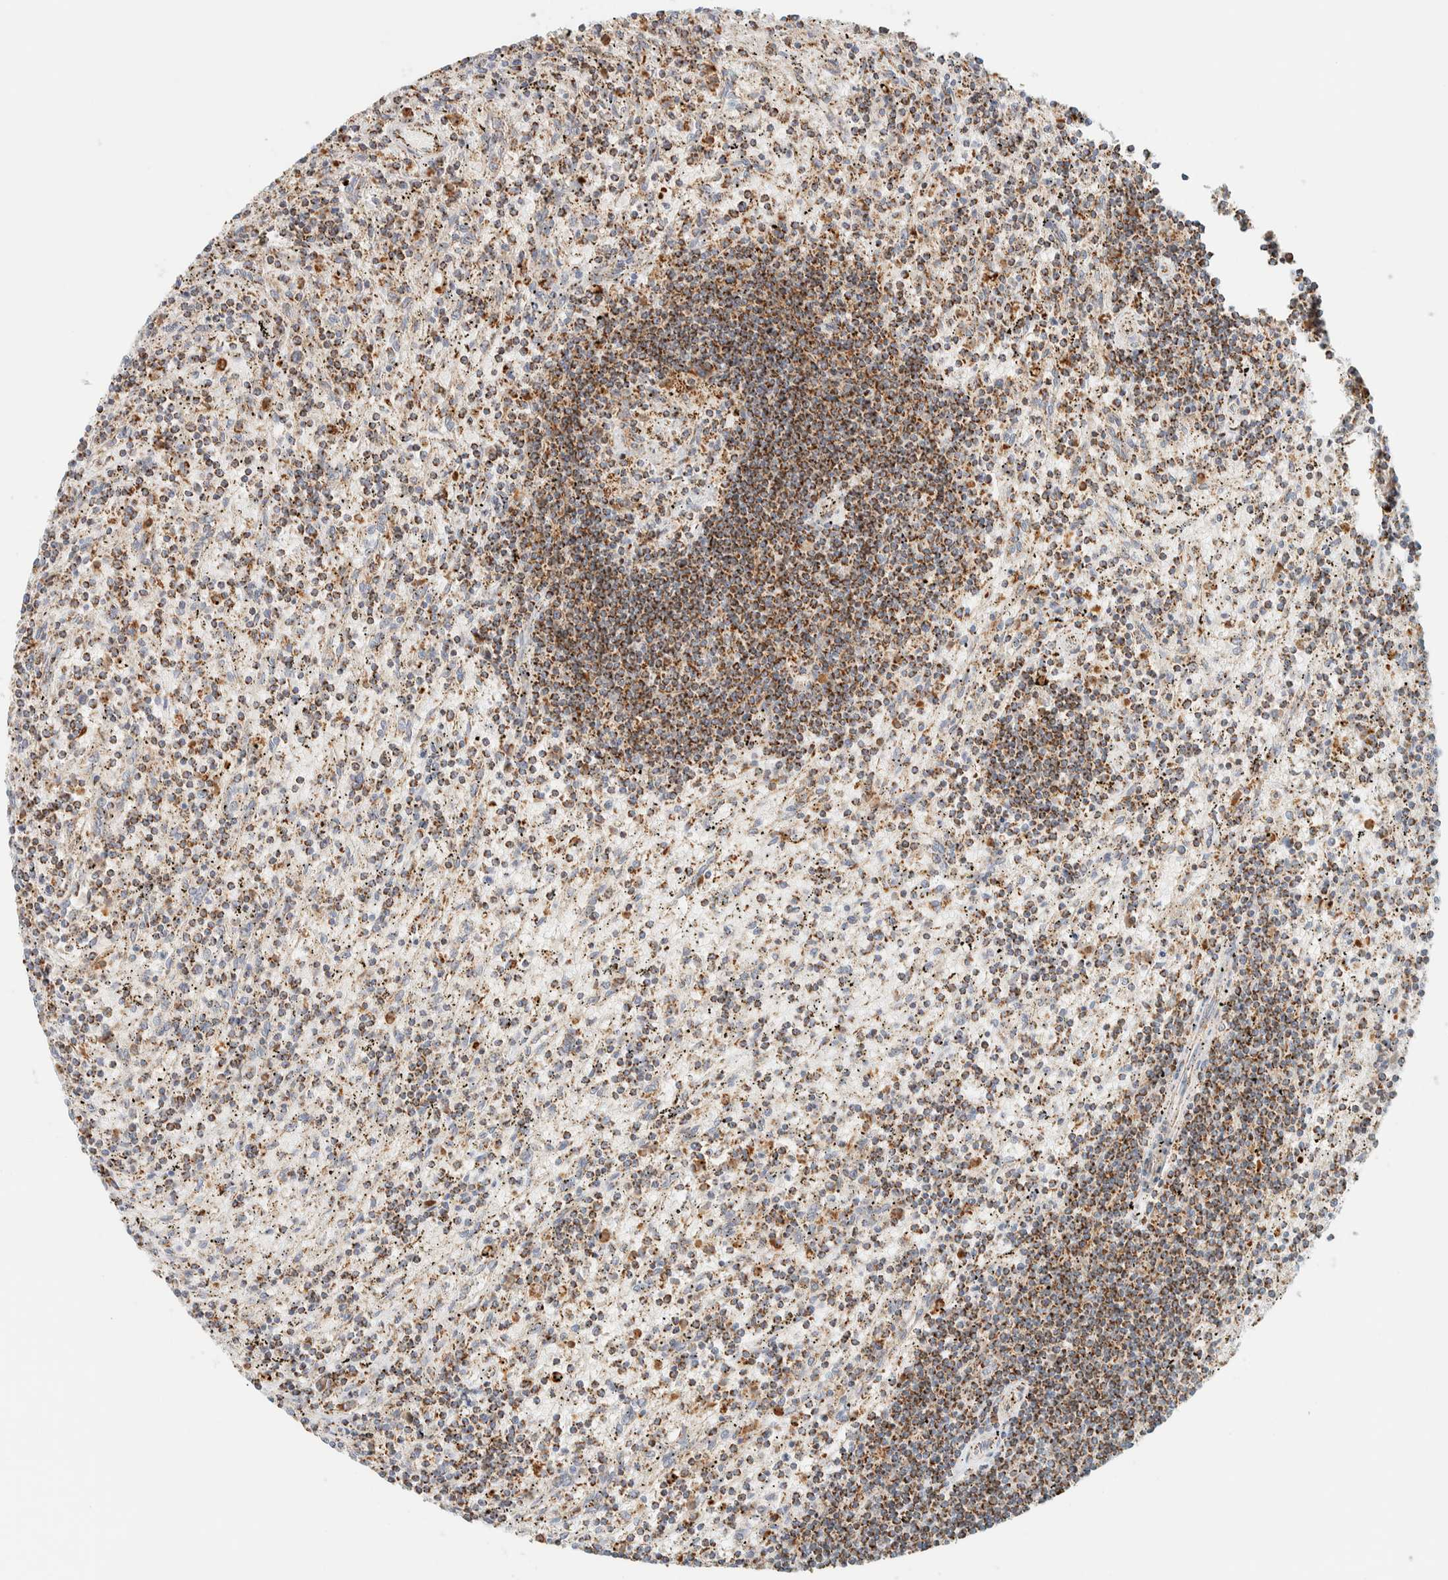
{"staining": {"intensity": "moderate", "quantity": ">75%", "location": "cytoplasmic/membranous"}, "tissue": "lymphoma", "cell_type": "Tumor cells", "image_type": "cancer", "snomed": [{"axis": "morphology", "description": "Malignant lymphoma, non-Hodgkin's type, Low grade"}, {"axis": "topography", "description": "Spleen"}], "caption": "Moderate cytoplasmic/membranous protein expression is identified in about >75% of tumor cells in malignant lymphoma, non-Hodgkin's type (low-grade). The staining is performed using DAB brown chromogen to label protein expression. The nuclei are counter-stained blue using hematoxylin.", "gene": "KIFAP3", "patient": {"sex": "male", "age": 76}}